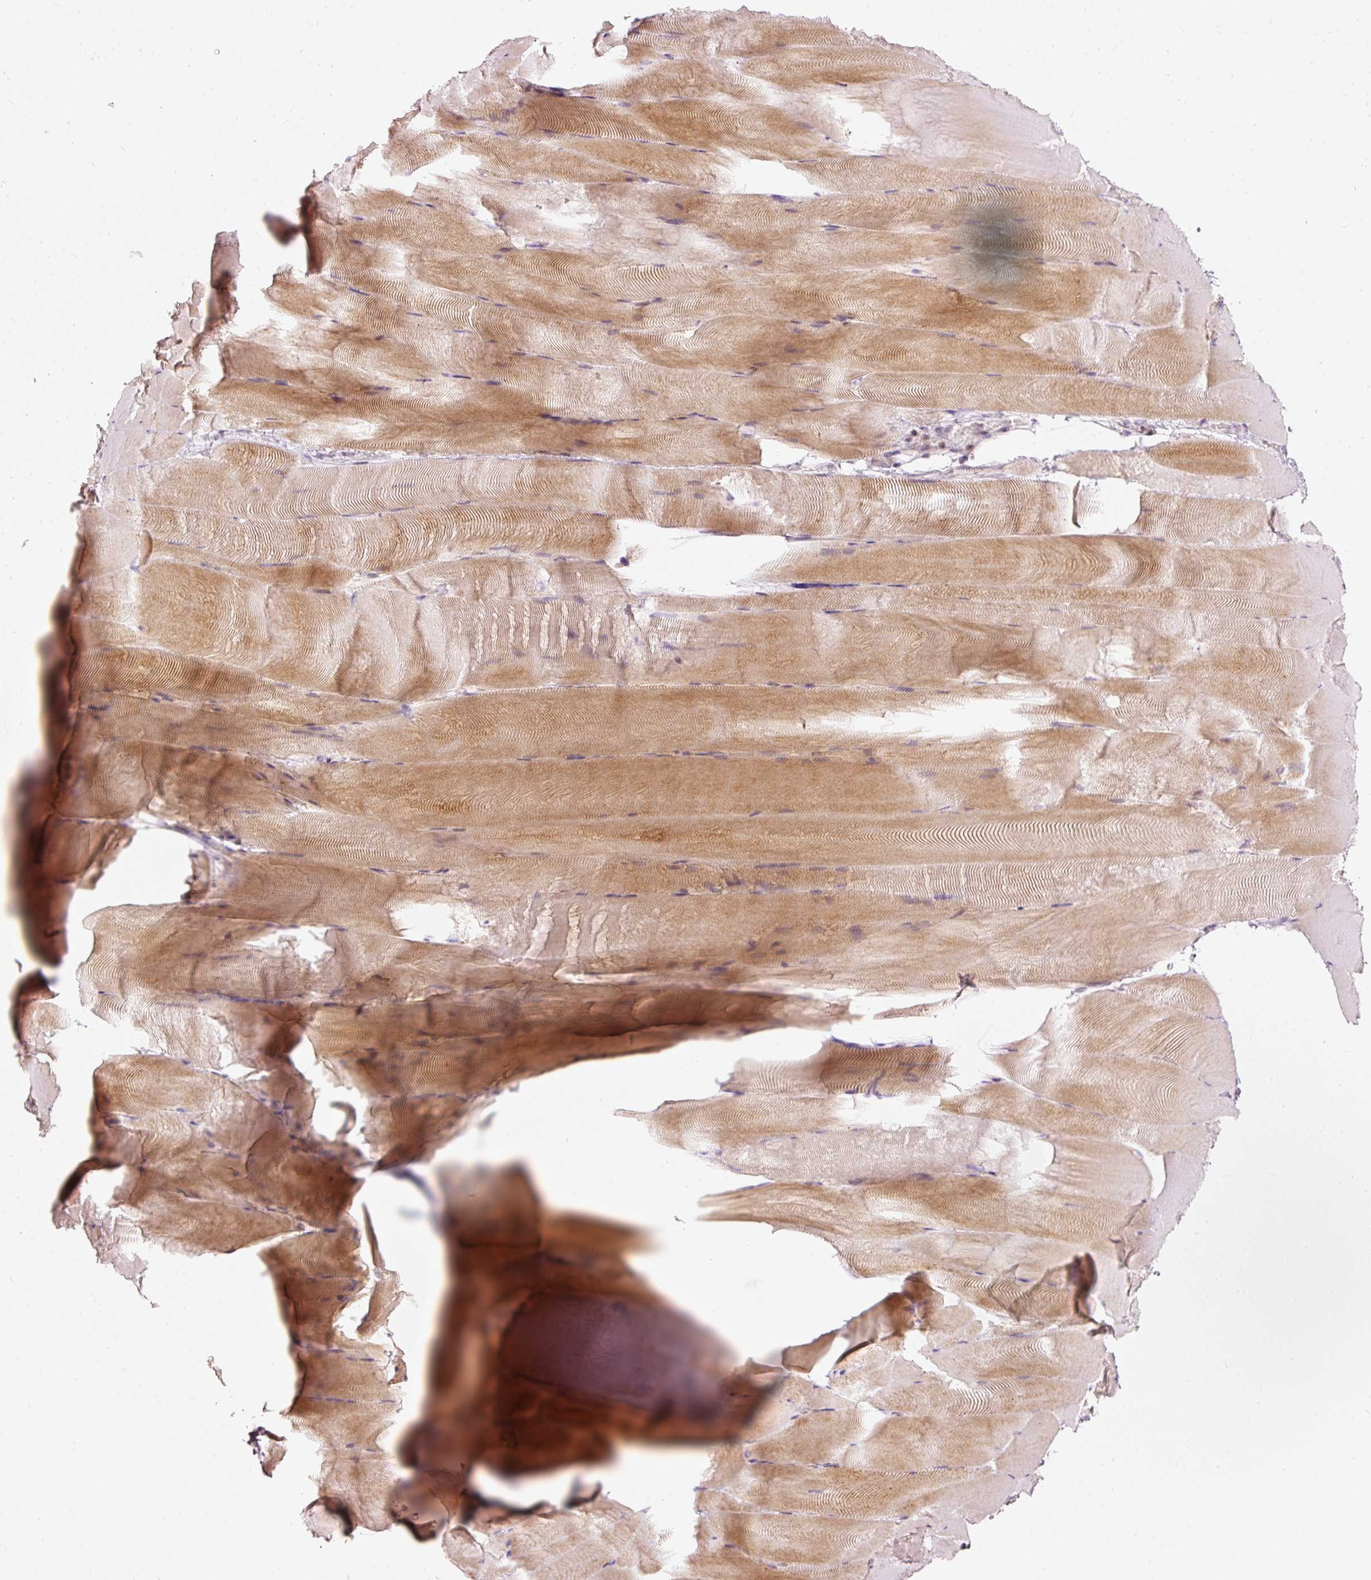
{"staining": {"intensity": "moderate", "quantity": ">75%", "location": "cytoplasmic/membranous"}, "tissue": "skeletal muscle", "cell_type": "Myocytes", "image_type": "normal", "snomed": [{"axis": "morphology", "description": "Normal tissue, NOS"}, {"axis": "topography", "description": "Skeletal muscle"}], "caption": "A high-resolution photomicrograph shows IHC staining of benign skeletal muscle, which exhibits moderate cytoplasmic/membranous expression in about >75% of myocytes.", "gene": "RNF39", "patient": {"sex": "female", "age": 64}}